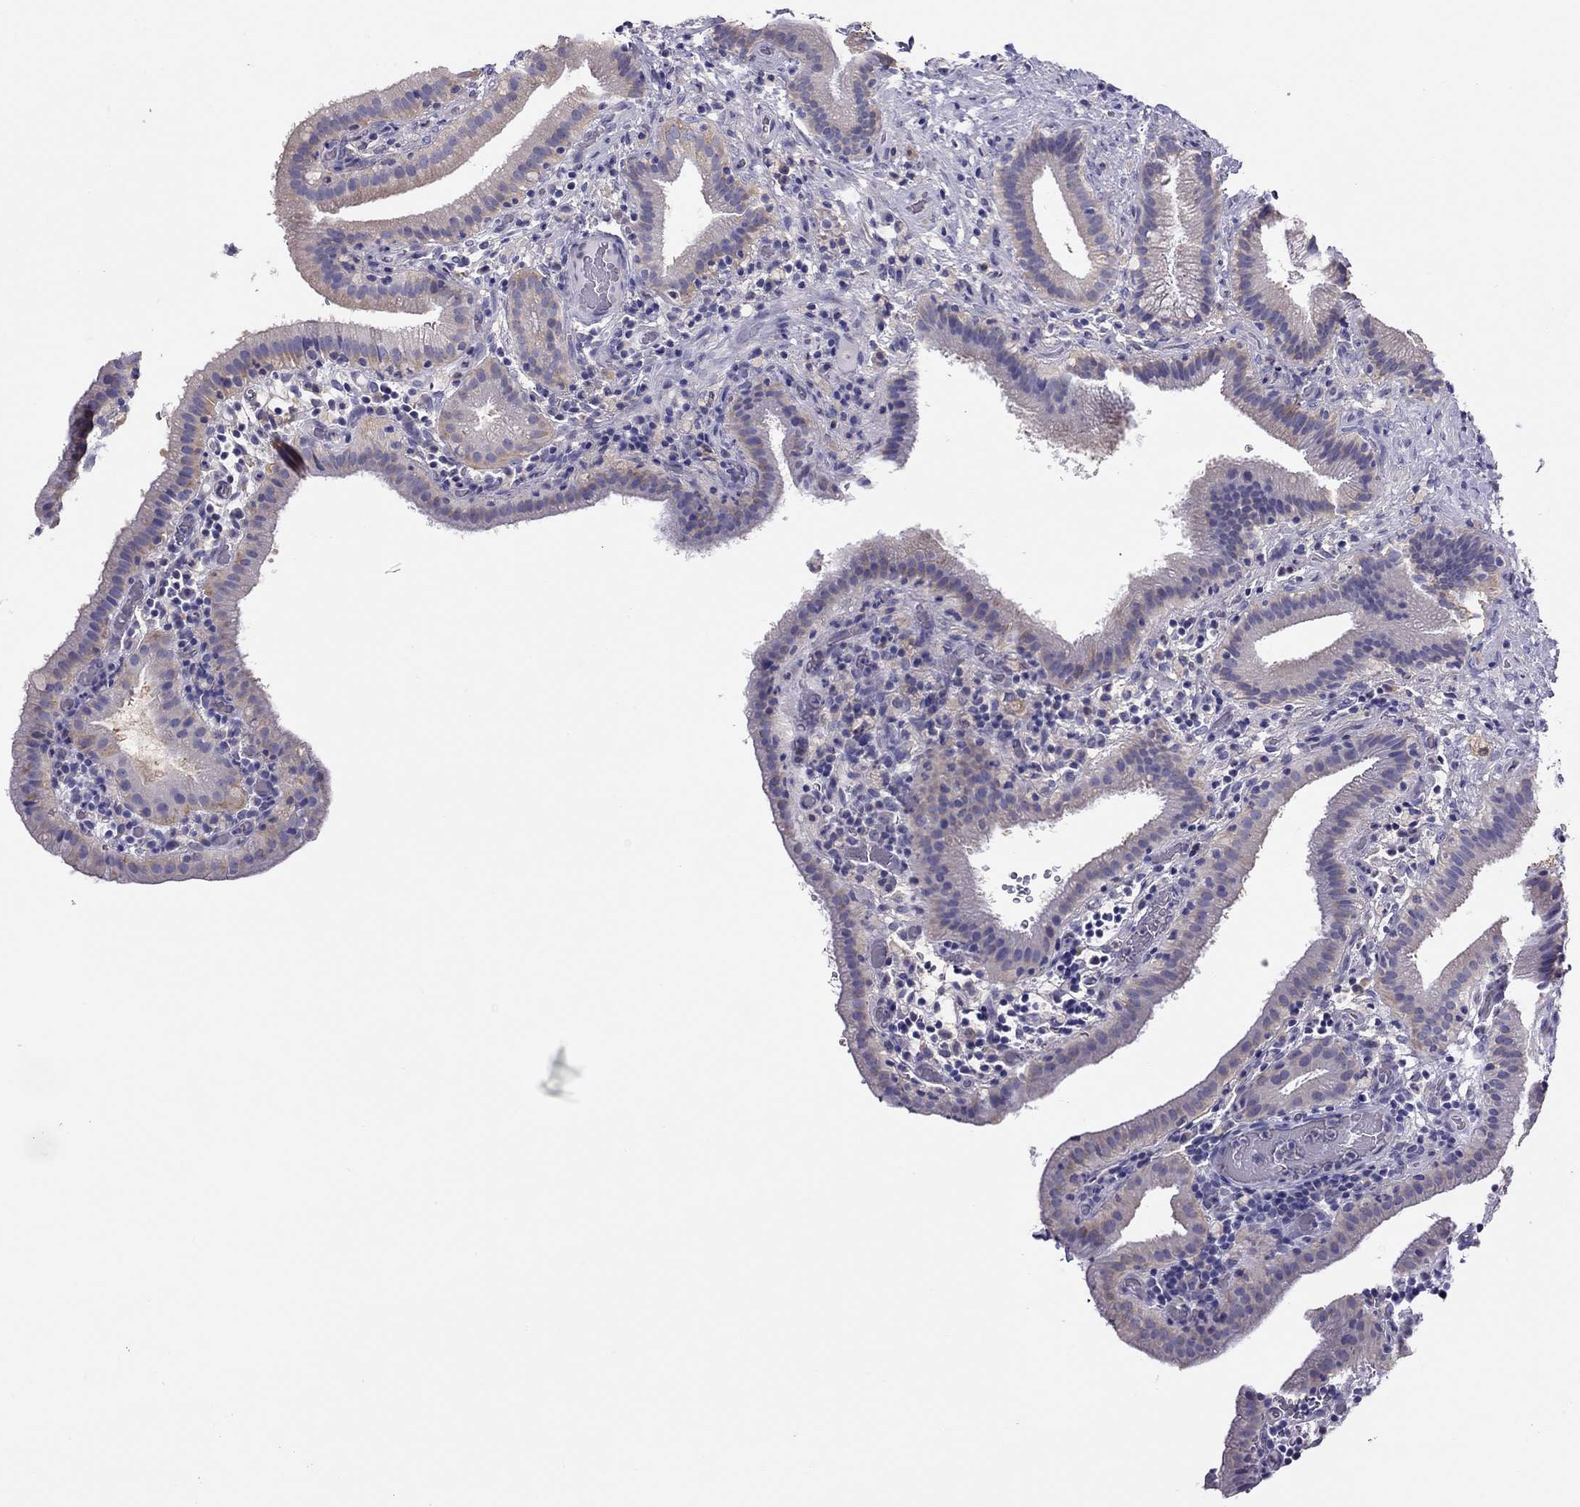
{"staining": {"intensity": "moderate", "quantity": "<25%", "location": "cytoplasmic/membranous"}, "tissue": "gallbladder", "cell_type": "Glandular cells", "image_type": "normal", "snomed": [{"axis": "morphology", "description": "Normal tissue, NOS"}, {"axis": "topography", "description": "Gallbladder"}], "caption": "Immunohistochemical staining of unremarkable gallbladder displays <25% levels of moderate cytoplasmic/membranous protein positivity in approximately <25% of glandular cells.", "gene": "ALOX15B", "patient": {"sex": "male", "age": 62}}